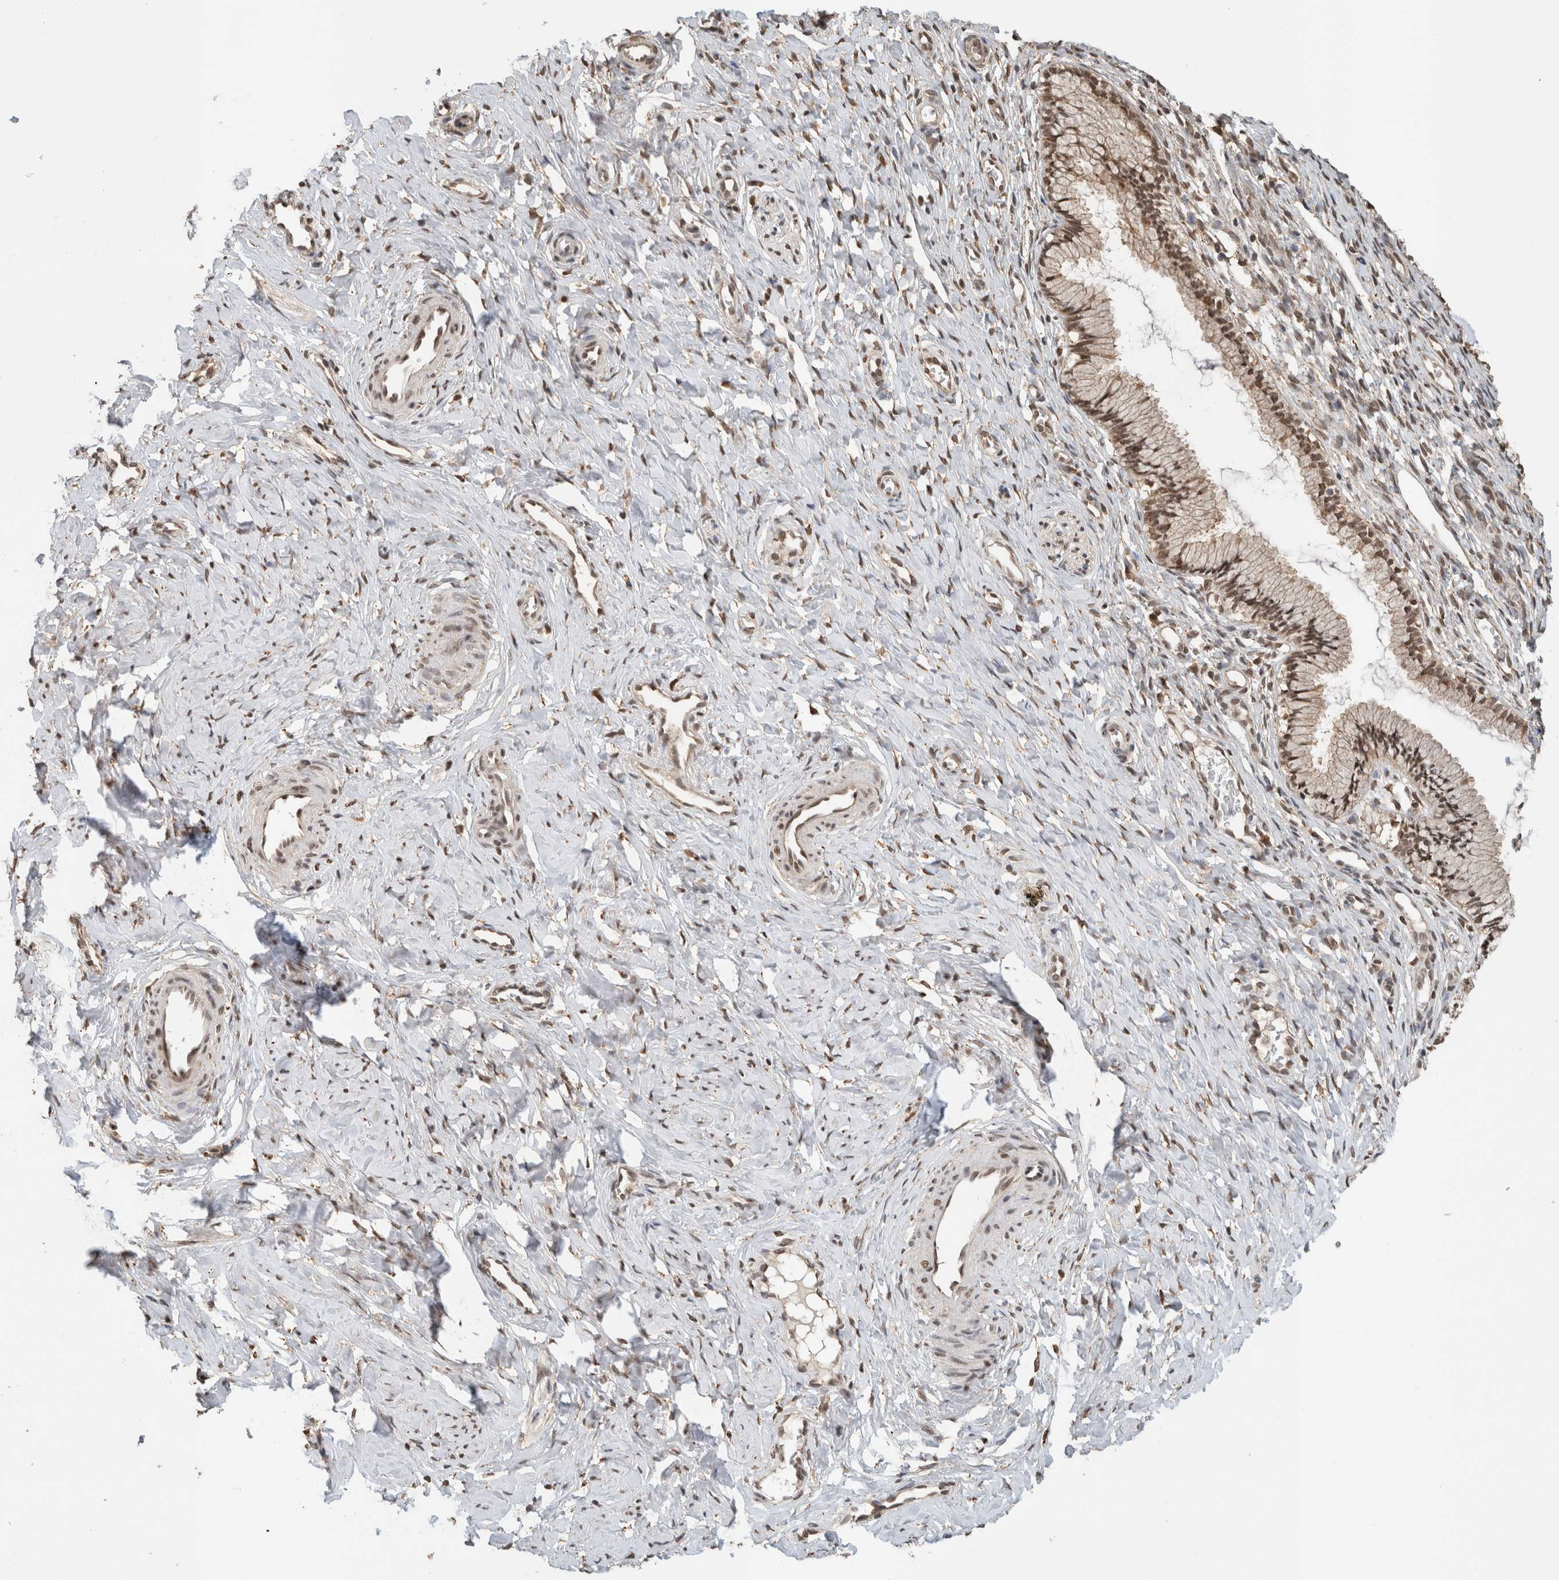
{"staining": {"intensity": "moderate", "quantity": ">75%", "location": "cytoplasmic/membranous,nuclear"}, "tissue": "cervix", "cell_type": "Glandular cells", "image_type": "normal", "snomed": [{"axis": "morphology", "description": "Normal tissue, NOS"}, {"axis": "topography", "description": "Cervix"}], "caption": "This histopathology image demonstrates immunohistochemistry staining of unremarkable human cervix, with medium moderate cytoplasmic/membranous,nuclear positivity in approximately >75% of glandular cells.", "gene": "C1orf21", "patient": {"sex": "female", "age": 27}}